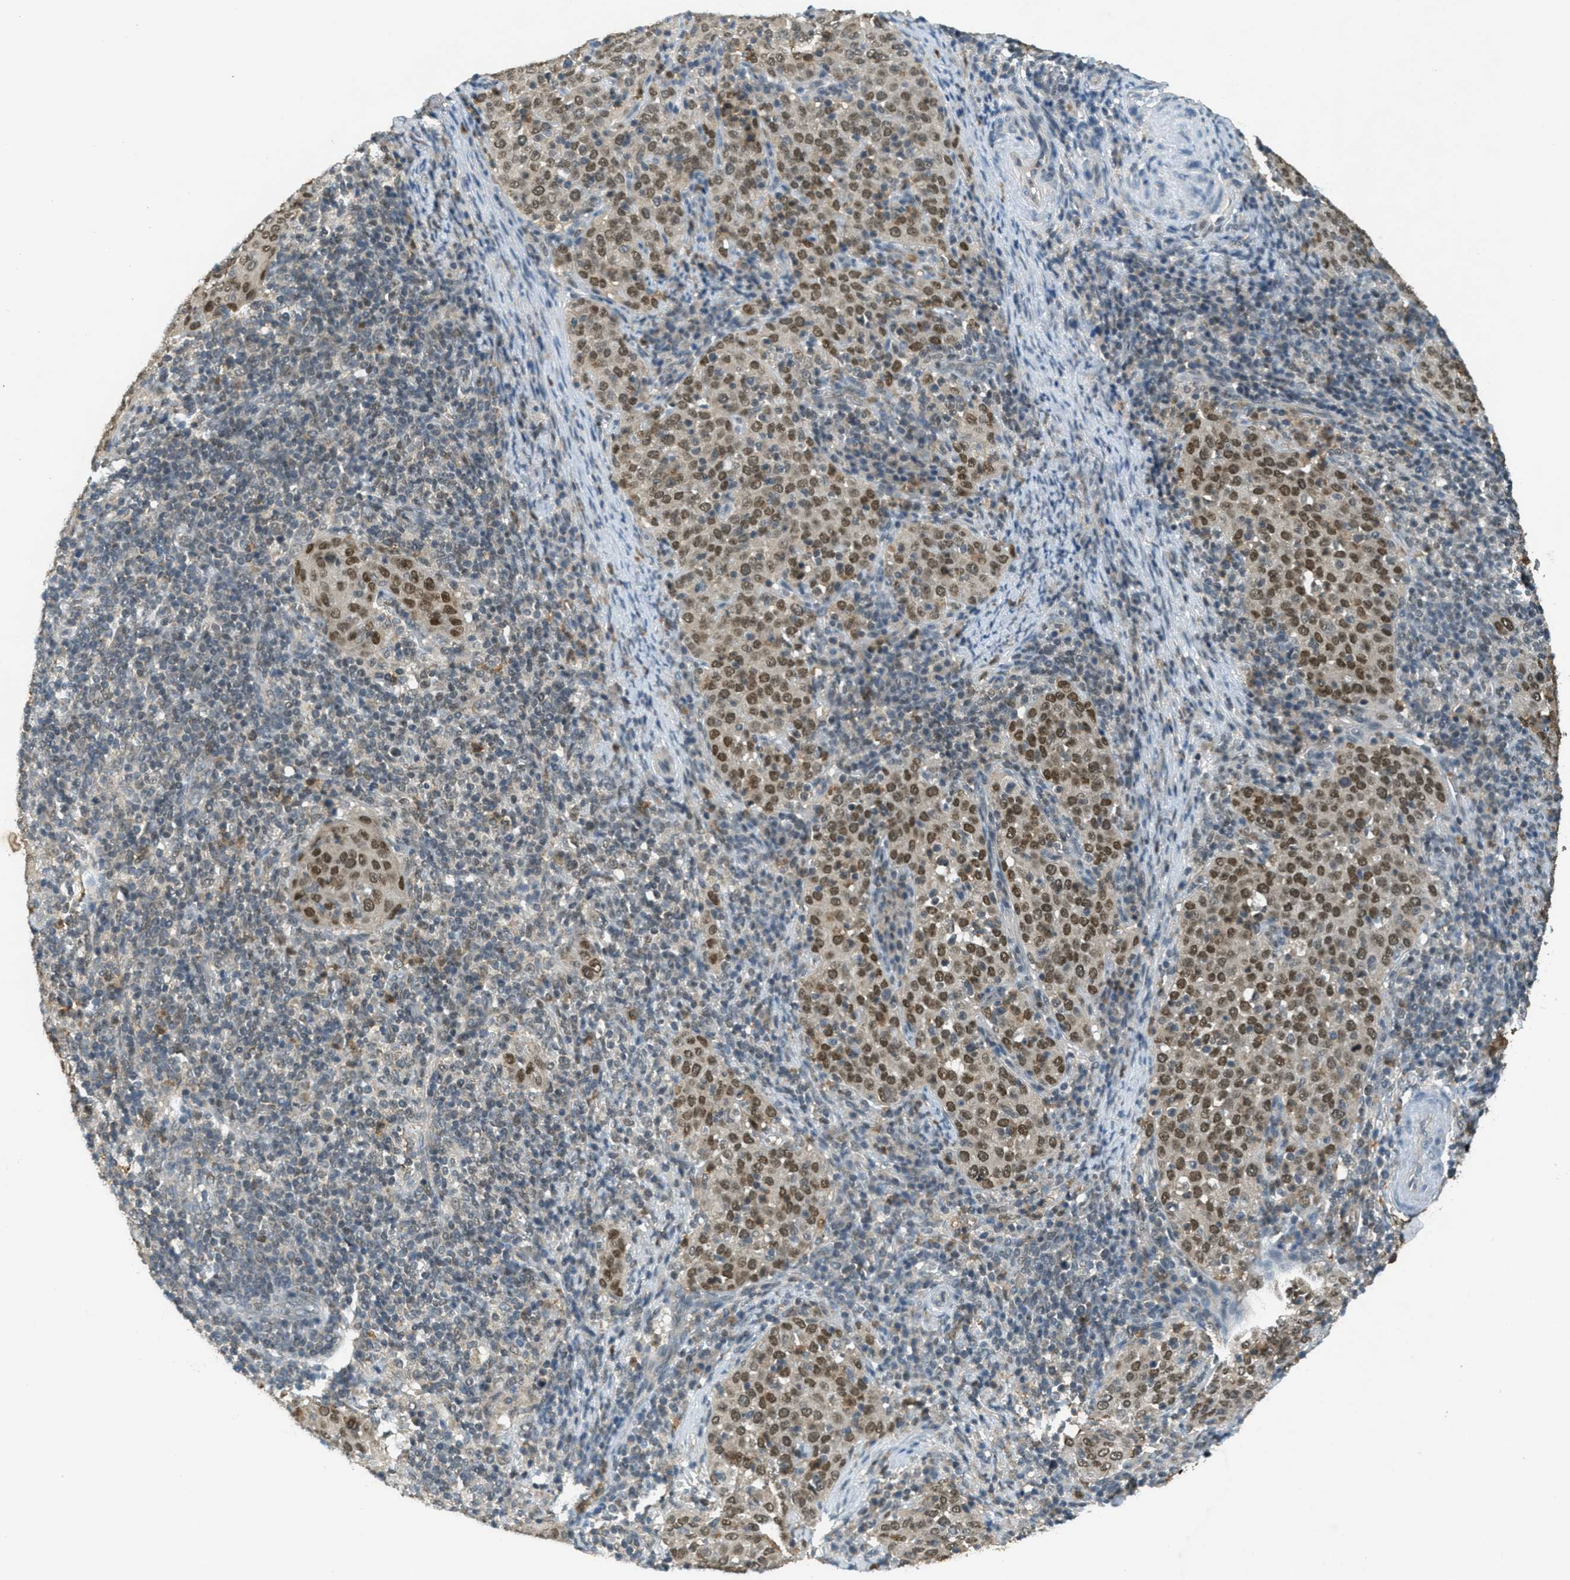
{"staining": {"intensity": "moderate", "quantity": ">75%", "location": "nuclear"}, "tissue": "cervical cancer", "cell_type": "Tumor cells", "image_type": "cancer", "snomed": [{"axis": "morphology", "description": "Squamous cell carcinoma, NOS"}, {"axis": "topography", "description": "Cervix"}], "caption": "Immunohistochemistry photomicrograph of neoplastic tissue: human cervical cancer (squamous cell carcinoma) stained using IHC reveals medium levels of moderate protein expression localized specifically in the nuclear of tumor cells, appearing as a nuclear brown color.", "gene": "TCF20", "patient": {"sex": "female", "age": 51}}